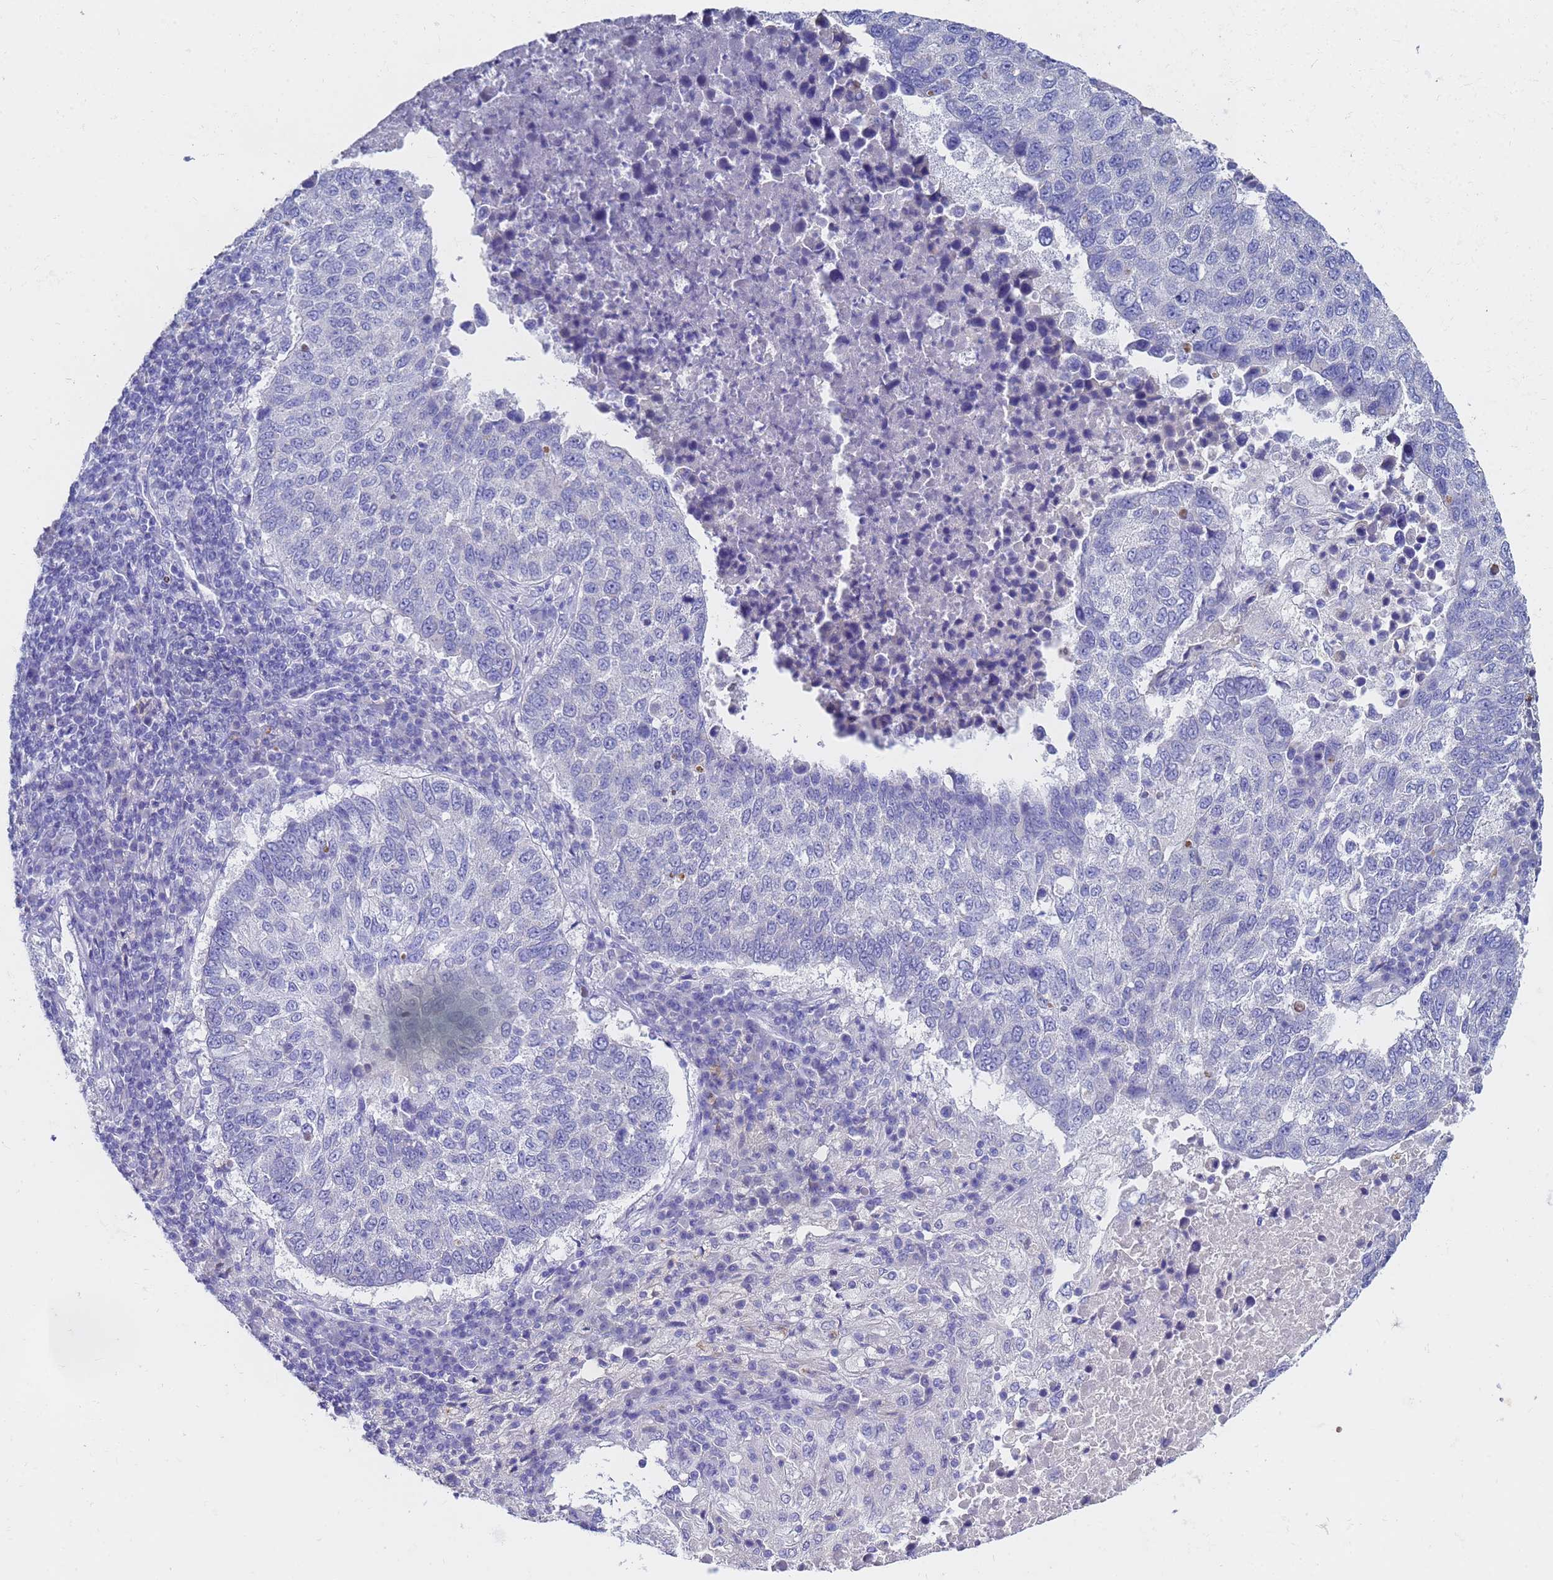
{"staining": {"intensity": "negative", "quantity": "none", "location": "none"}, "tissue": "lung cancer", "cell_type": "Tumor cells", "image_type": "cancer", "snomed": [{"axis": "morphology", "description": "Squamous cell carcinoma, NOS"}, {"axis": "topography", "description": "Lung"}], "caption": "Micrograph shows no protein staining in tumor cells of squamous cell carcinoma (lung) tissue.", "gene": "C2orf72", "patient": {"sex": "male", "age": 73}}